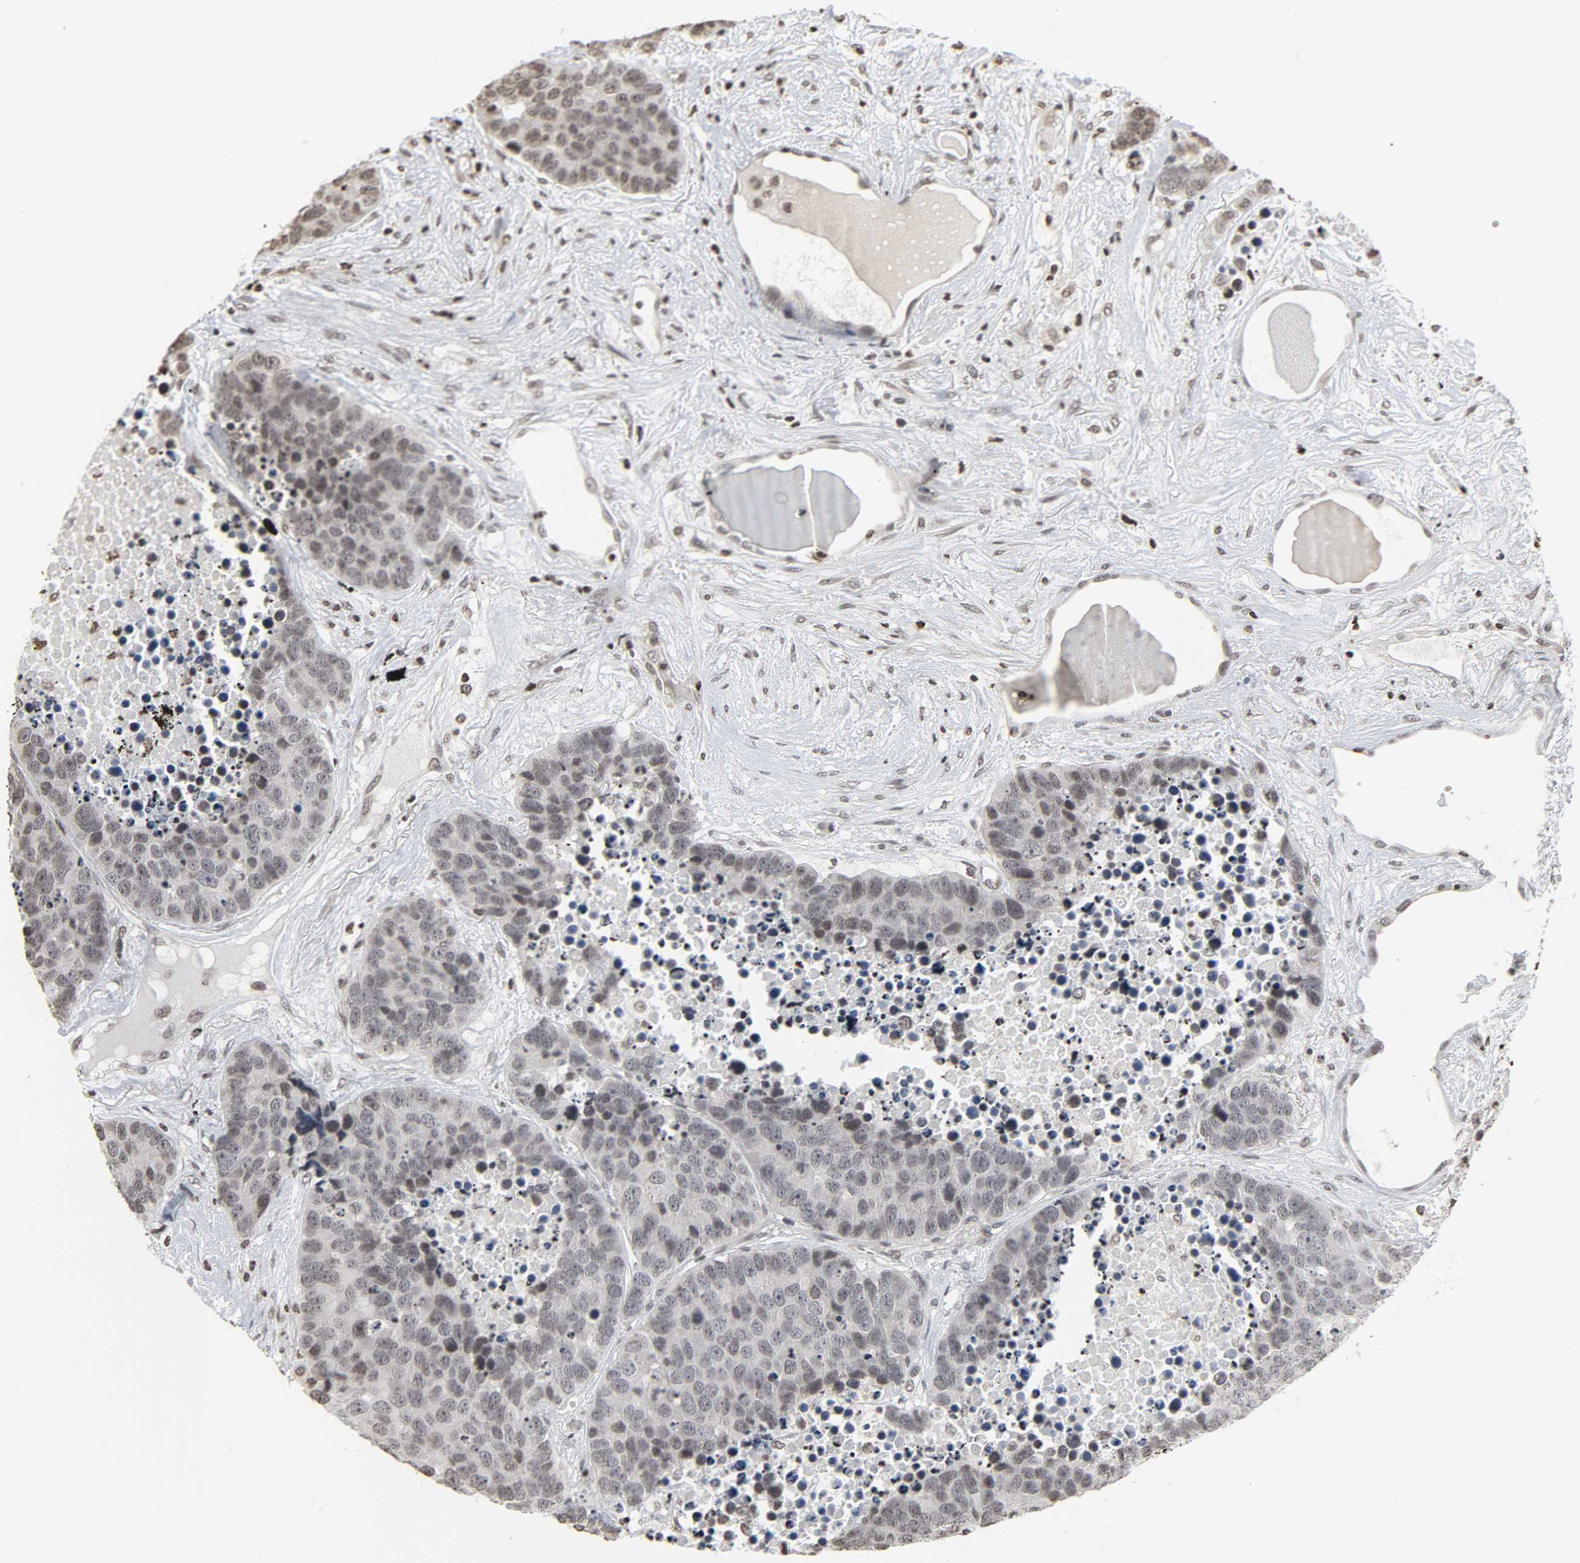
{"staining": {"intensity": "weak", "quantity": ">75%", "location": "nuclear"}, "tissue": "carcinoid", "cell_type": "Tumor cells", "image_type": "cancer", "snomed": [{"axis": "morphology", "description": "Carcinoid, malignant, NOS"}, {"axis": "topography", "description": "Lung"}], "caption": "Protein staining by IHC demonstrates weak nuclear positivity in about >75% of tumor cells in carcinoid.", "gene": "ELAVL1", "patient": {"sex": "male", "age": 60}}